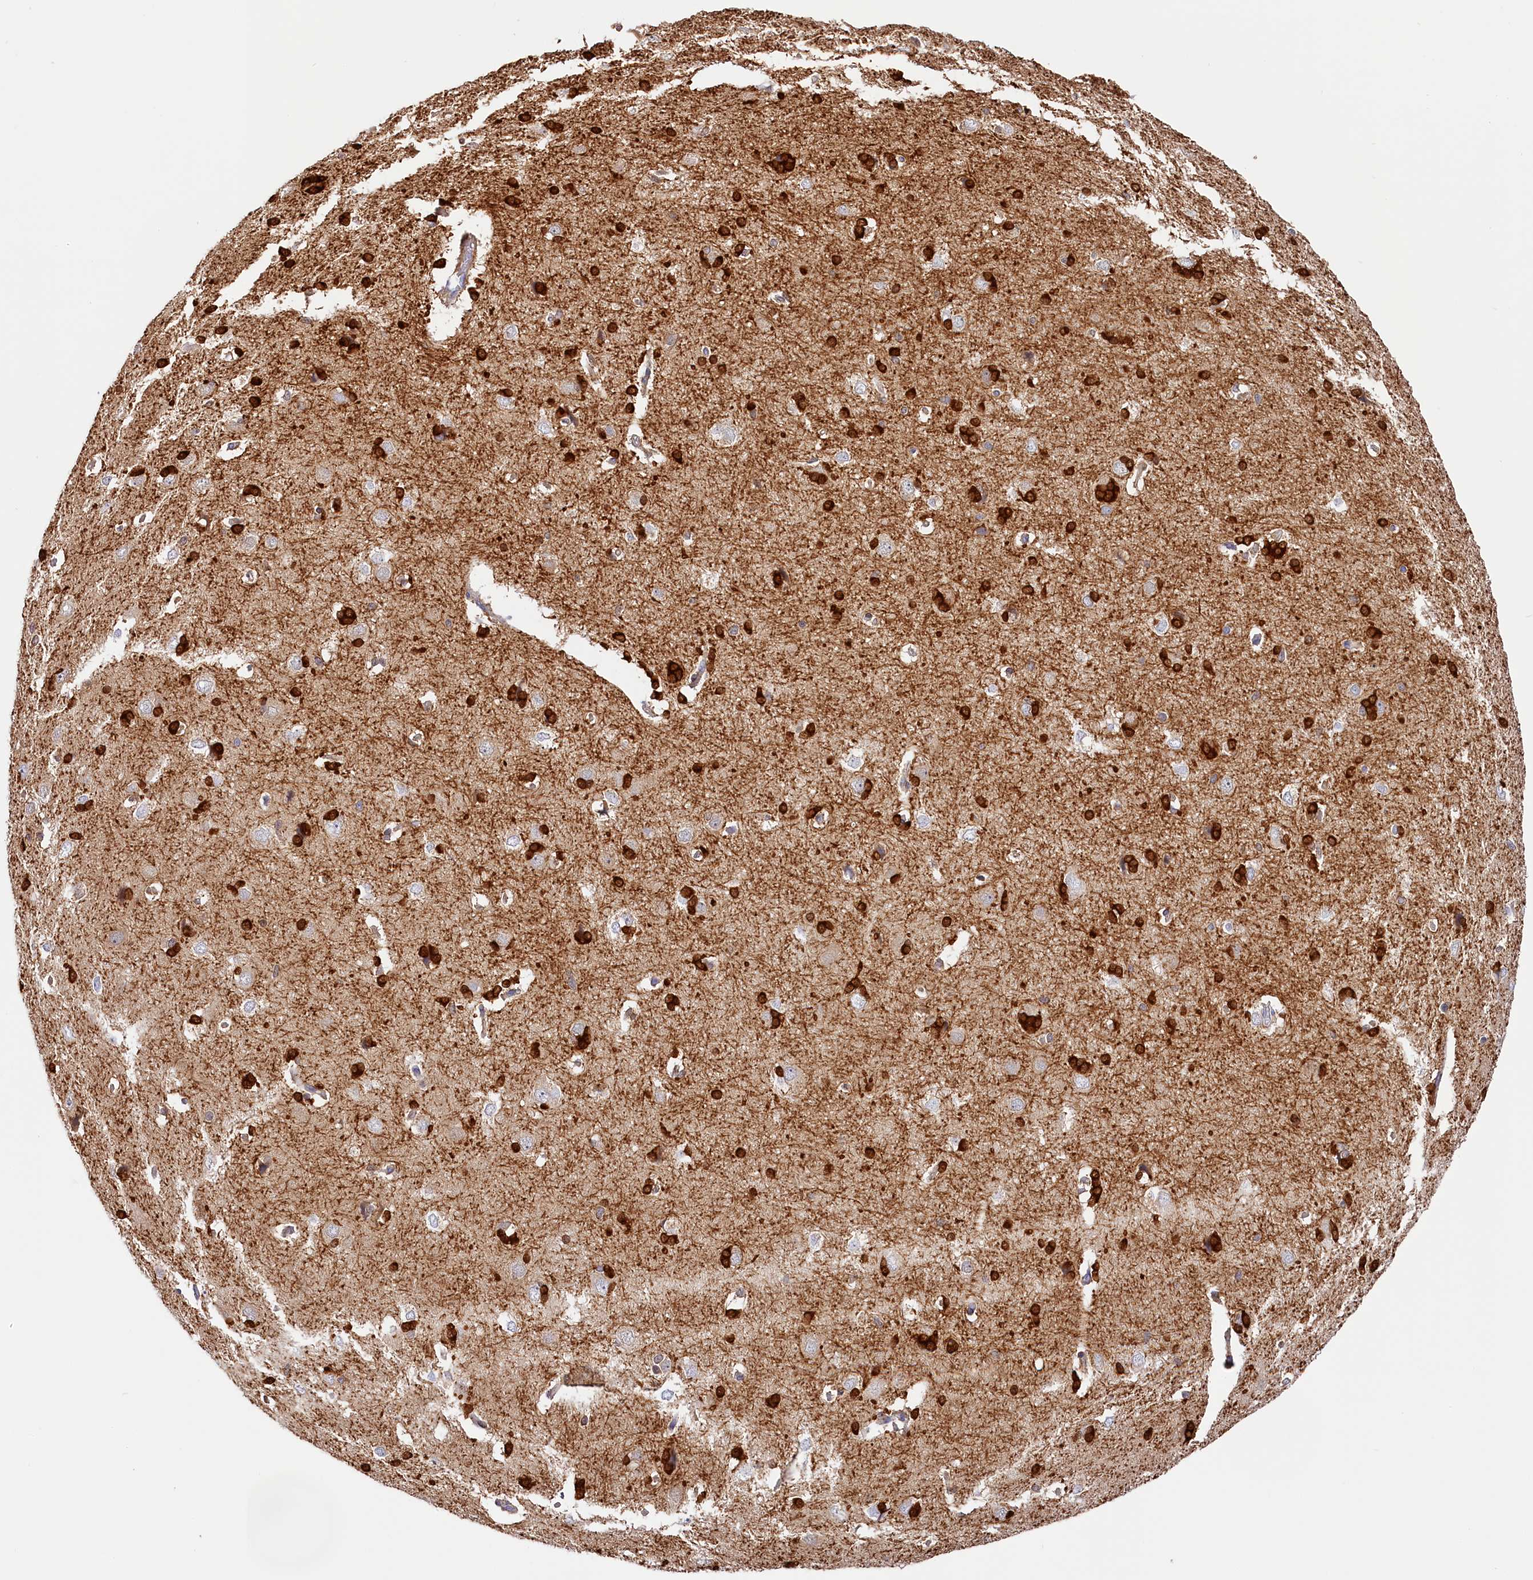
{"staining": {"intensity": "moderate", "quantity": ">75%", "location": "cytoplasmic/membranous"}, "tissue": "cerebral cortex", "cell_type": "Endothelial cells", "image_type": "normal", "snomed": [{"axis": "morphology", "description": "Normal tissue, NOS"}, {"axis": "topography", "description": "Cerebral cortex"}], "caption": "Moderate cytoplasmic/membranous positivity is appreciated in about >75% of endothelial cells in unremarkable cerebral cortex.", "gene": "KATNB1", "patient": {"sex": "male", "age": 62}}